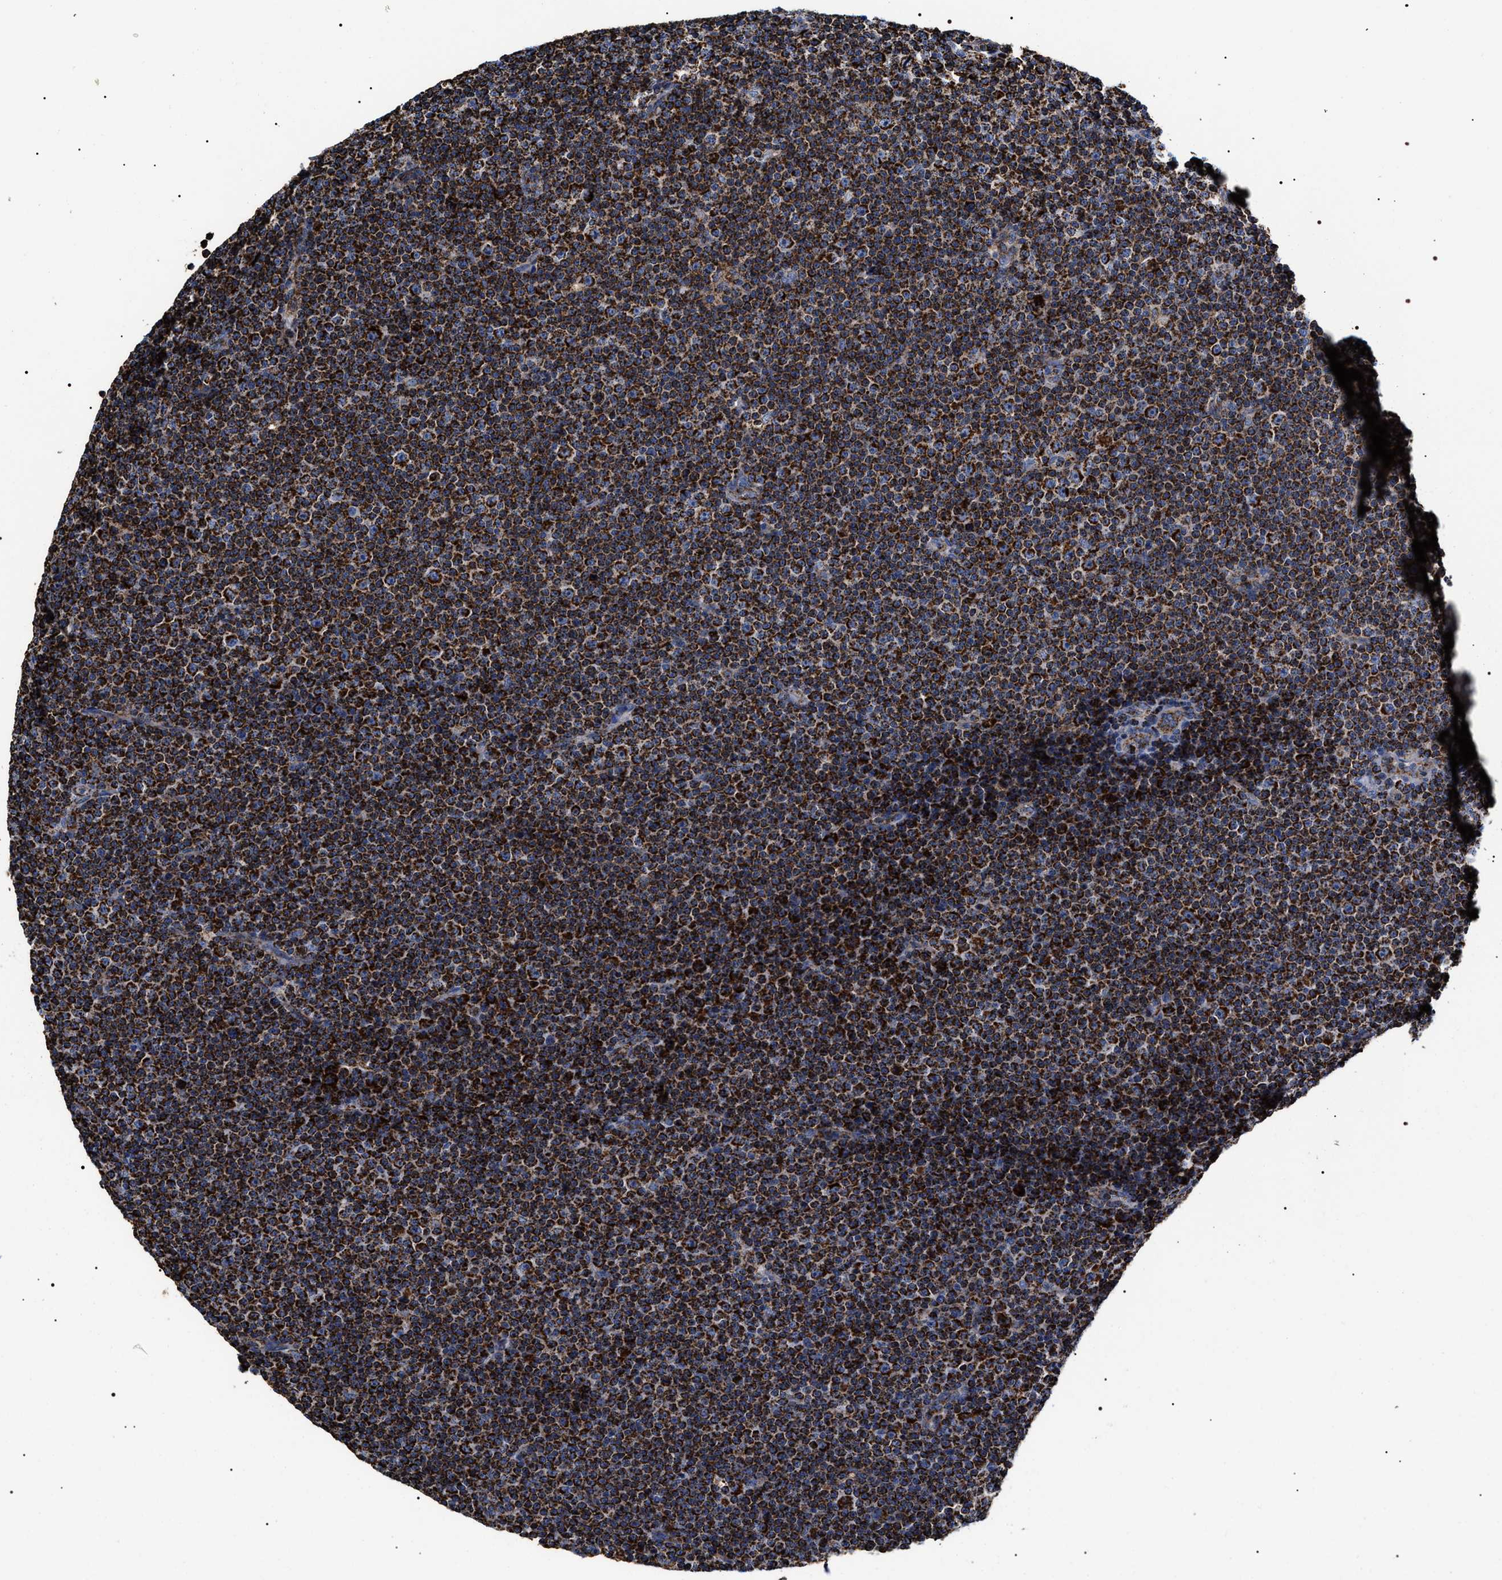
{"staining": {"intensity": "strong", "quantity": ">75%", "location": "cytoplasmic/membranous"}, "tissue": "lymphoma", "cell_type": "Tumor cells", "image_type": "cancer", "snomed": [{"axis": "morphology", "description": "Malignant lymphoma, non-Hodgkin's type, Low grade"}, {"axis": "topography", "description": "Lymph node"}], "caption": "Strong cytoplasmic/membranous protein positivity is seen in about >75% of tumor cells in lymphoma.", "gene": "COG5", "patient": {"sex": "female", "age": 67}}